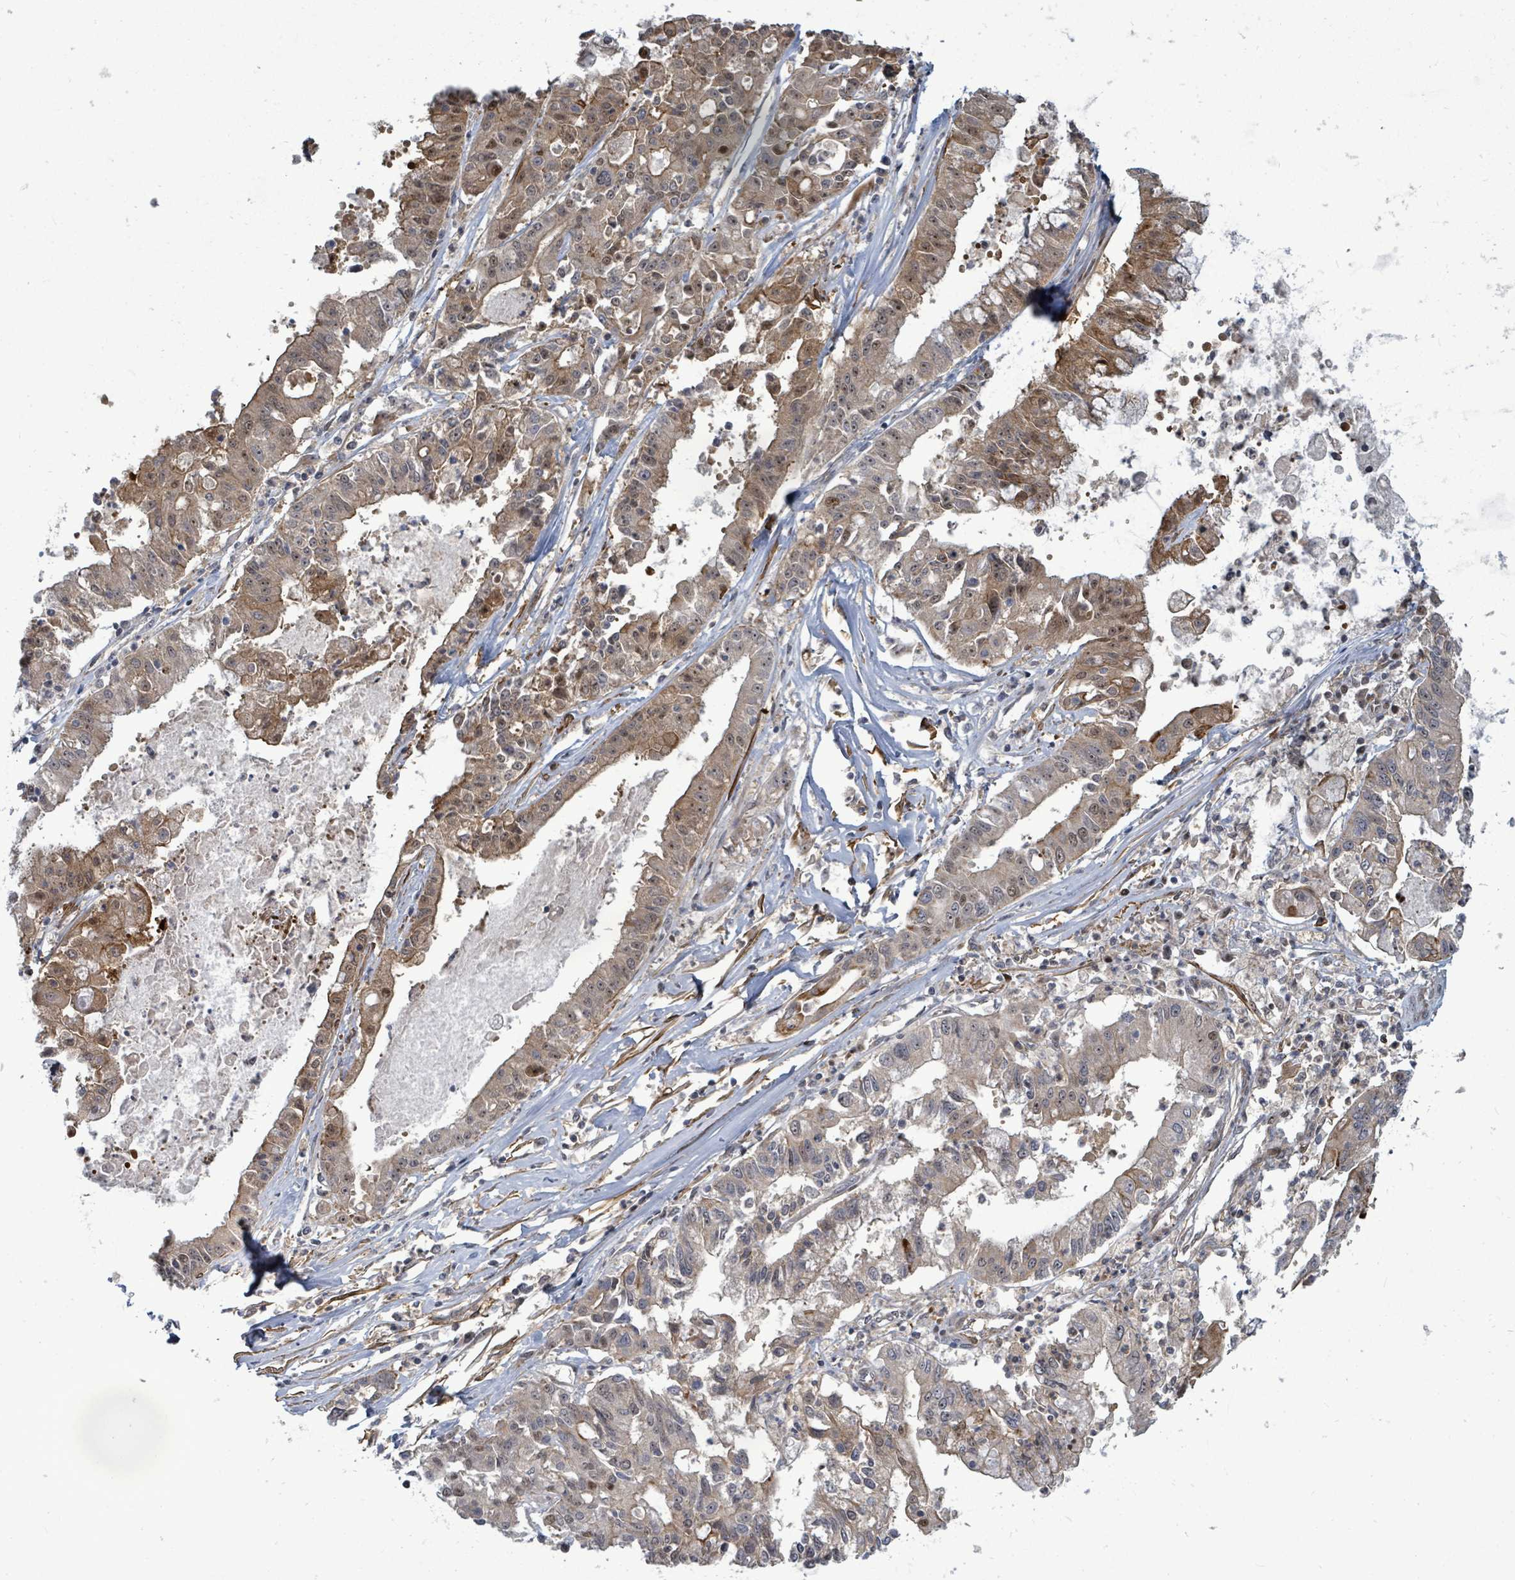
{"staining": {"intensity": "moderate", "quantity": "25%-75%", "location": "cytoplasmic/membranous,nuclear"}, "tissue": "ovarian cancer", "cell_type": "Tumor cells", "image_type": "cancer", "snomed": [{"axis": "morphology", "description": "Cystadenocarcinoma, mucinous, NOS"}, {"axis": "topography", "description": "Ovary"}], "caption": "Tumor cells demonstrate medium levels of moderate cytoplasmic/membranous and nuclear expression in approximately 25%-75% of cells in human ovarian mucinous cystadenocarcinoma. The staining is performed using DAB brown chromogen to label protein expression. The nuclei are counter-stained blue using hematoxylin.", "gene": "TRDMT1", "patient": {"sex": "female", "age": 70}}